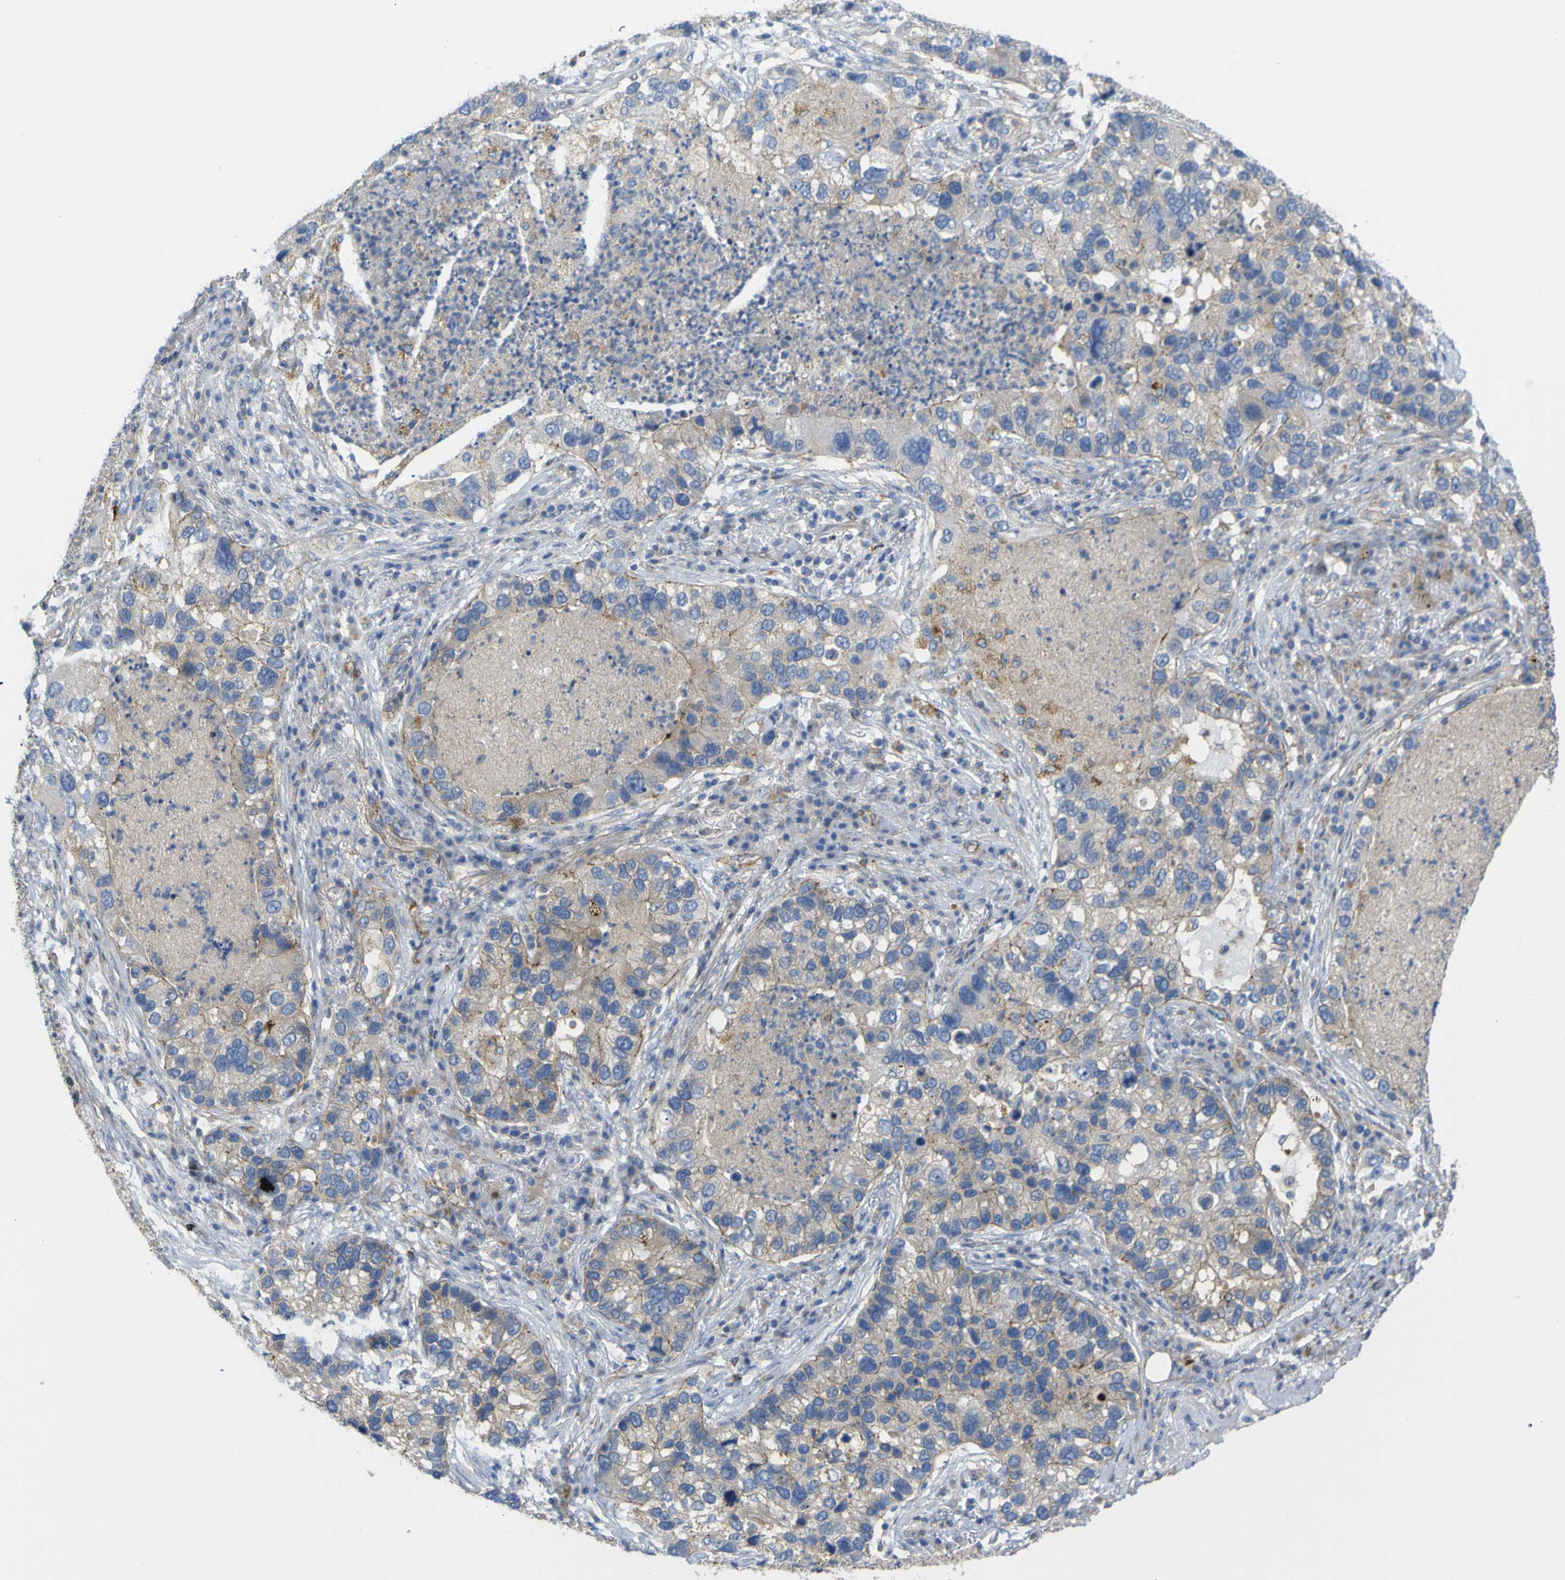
{"staining": {"intensity": "moderate", "quantity": "<25%", "location": "cytoplasmic/membranous"}, "tissue": "lung cancer", "cell_type": "Tumor cells", "image_type": "cancer", "snomed": [{"axis": "morphology", "description": "Normal tissue, NOS"}, {"axis": "morphology", "description": "Adenocarcinoma, NOS"}, {"axis": "topography", "description": "Bronchus"}, {"axis": "topography", "description": "Lung"}], "caption": "A photomicrograph of human lung cancer stained for a protein demonstrates moderate cytoplasmic/membranous brown staining in tumor cells. (Brightfield microscopy of DAB IHC at high magnification).", "gene": "SYPL1", "patient": {"sex": "male", "age": 54}}